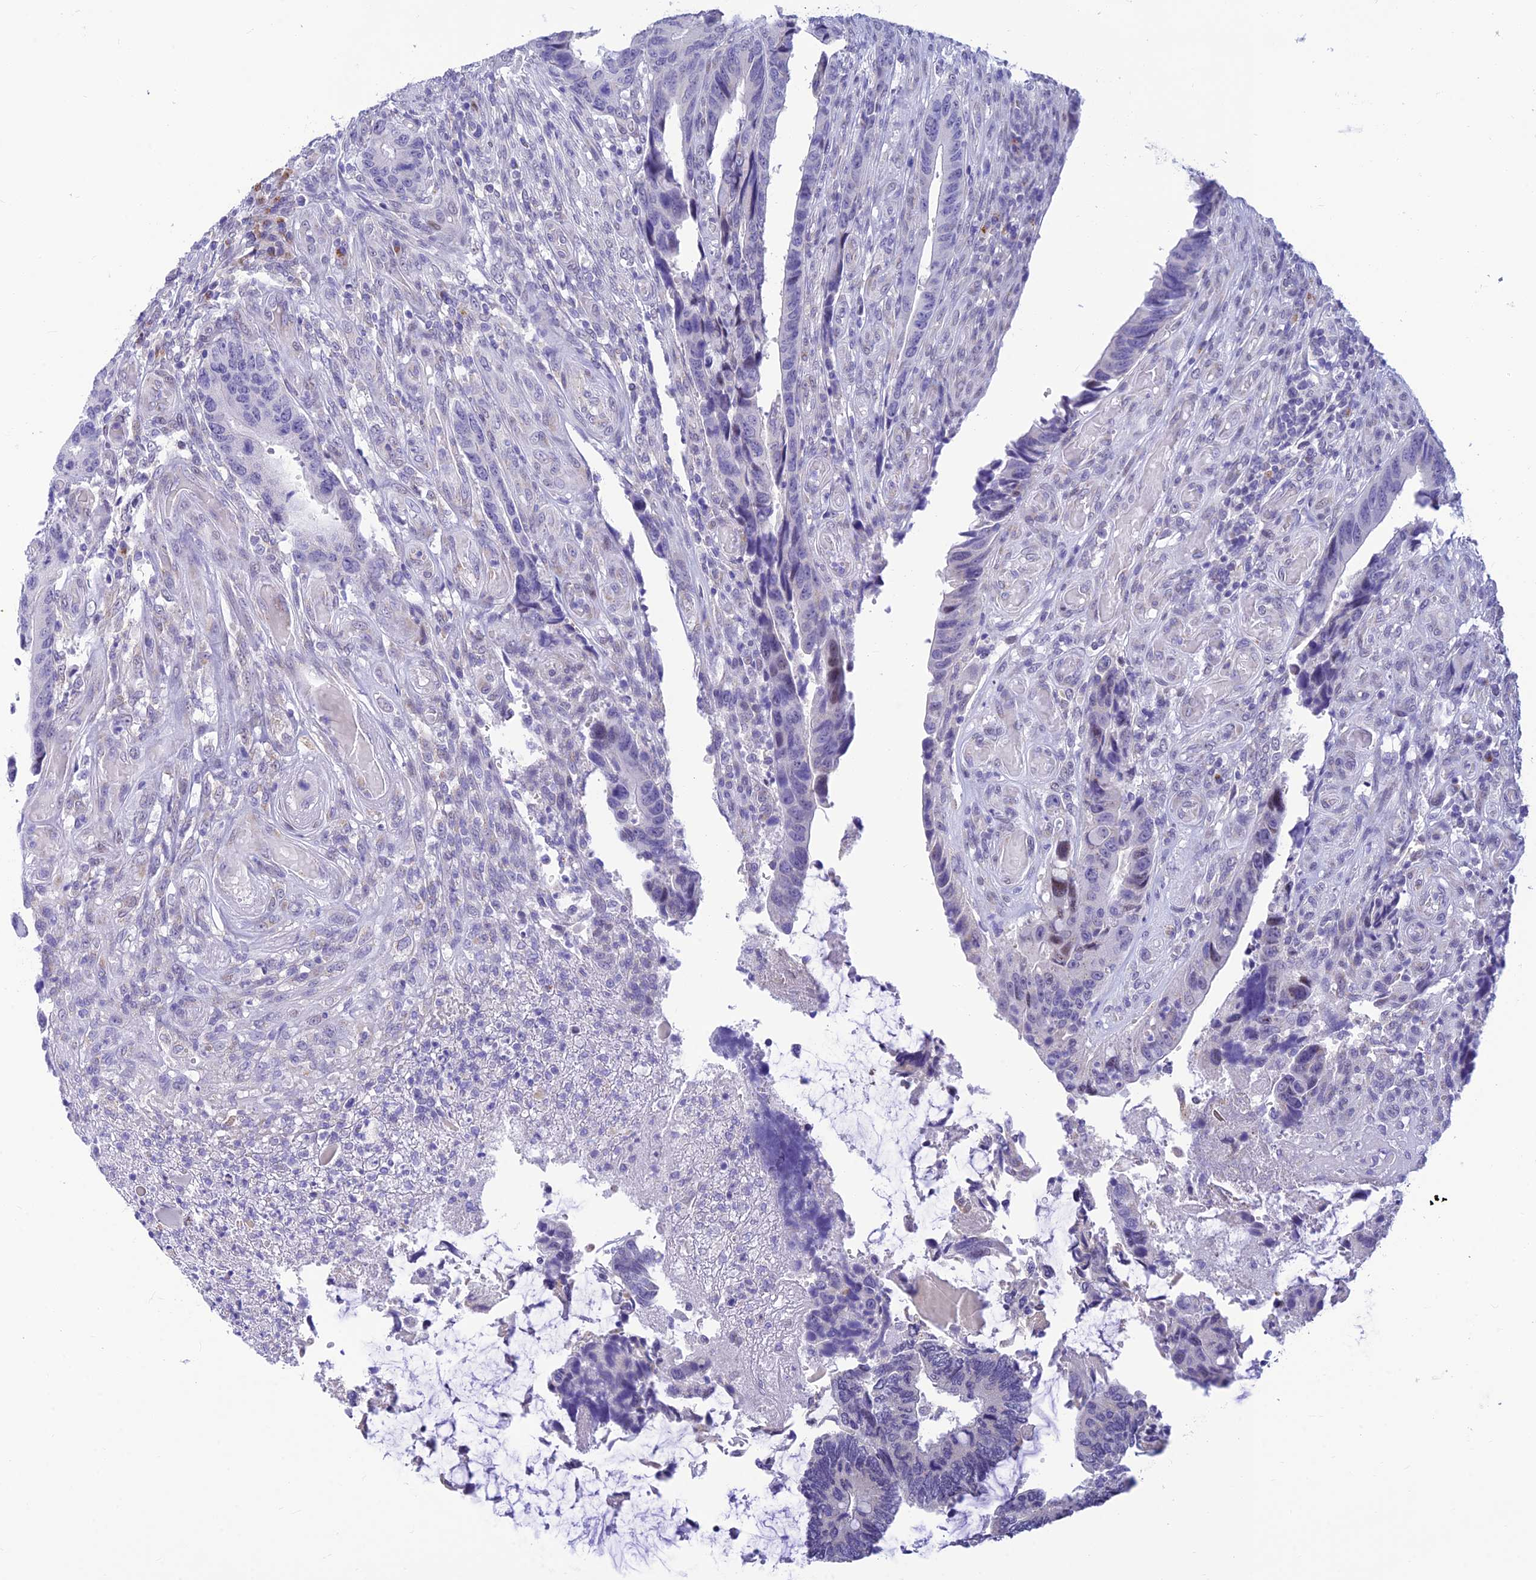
{"staining": {"intensity": "negative", "quantity": "none", "location": "none"}, "tissue": "colorectal cancer", "cell_type": "Tumor cells", "image_type": "cancer", "snomed": [{"axis": "morphology", "description": "Adenocarcinoma, NOS"}, {"axis": "topography", "description": "Colon"}], "caption": "Tumor cells show no significant protein staining in adenocarcinoma (colorectal). The staining was performed using DAB (3,3'-diaminobenzidine) to visualize the protein expression in brown, while the nuclei were stained in blue with hematoxylin (Magnification: 20x).", "gene": "INKA1", "patient": {"sex": "male", "age": 87}}